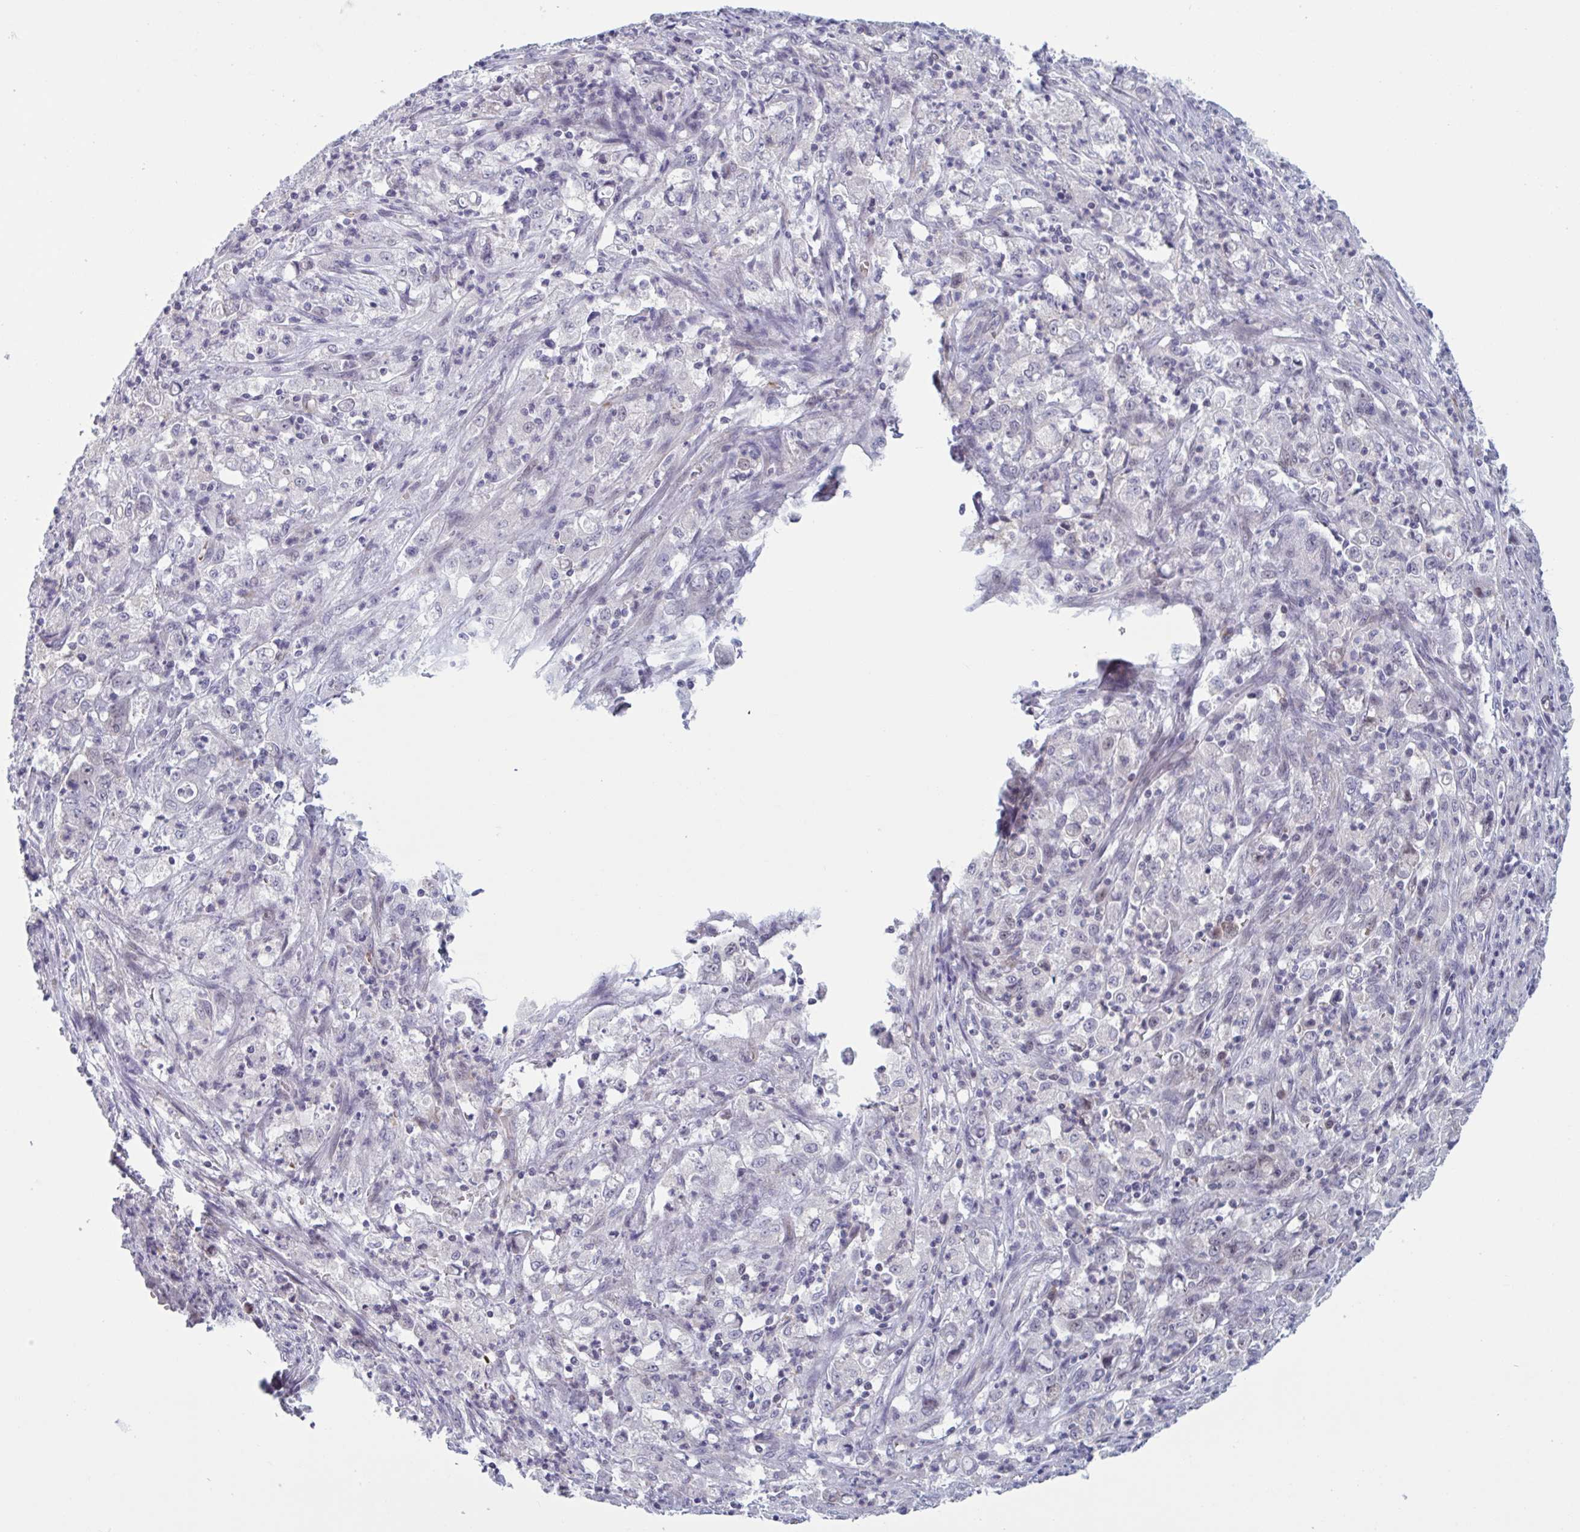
{"staining": {"intensity": "negative", "quantity": "none", "location": "none"}, "tissue": "stomach cancer", "cell_type": "Tumor cells", "image_type": "cancer", "snomed": [{"axis": "morphology", "description": "Adenocarcinoma, NOS"}, {"axis": "topography", "description": "Stomach, lower"}], "caption": "IHC image of neoplastic tissue: stomach cancer stained with DAB demonstrates no significant protein expression in tumor cells.", "gene": "HSD11B2", "patient": {"sex": "female", "age": 71}}